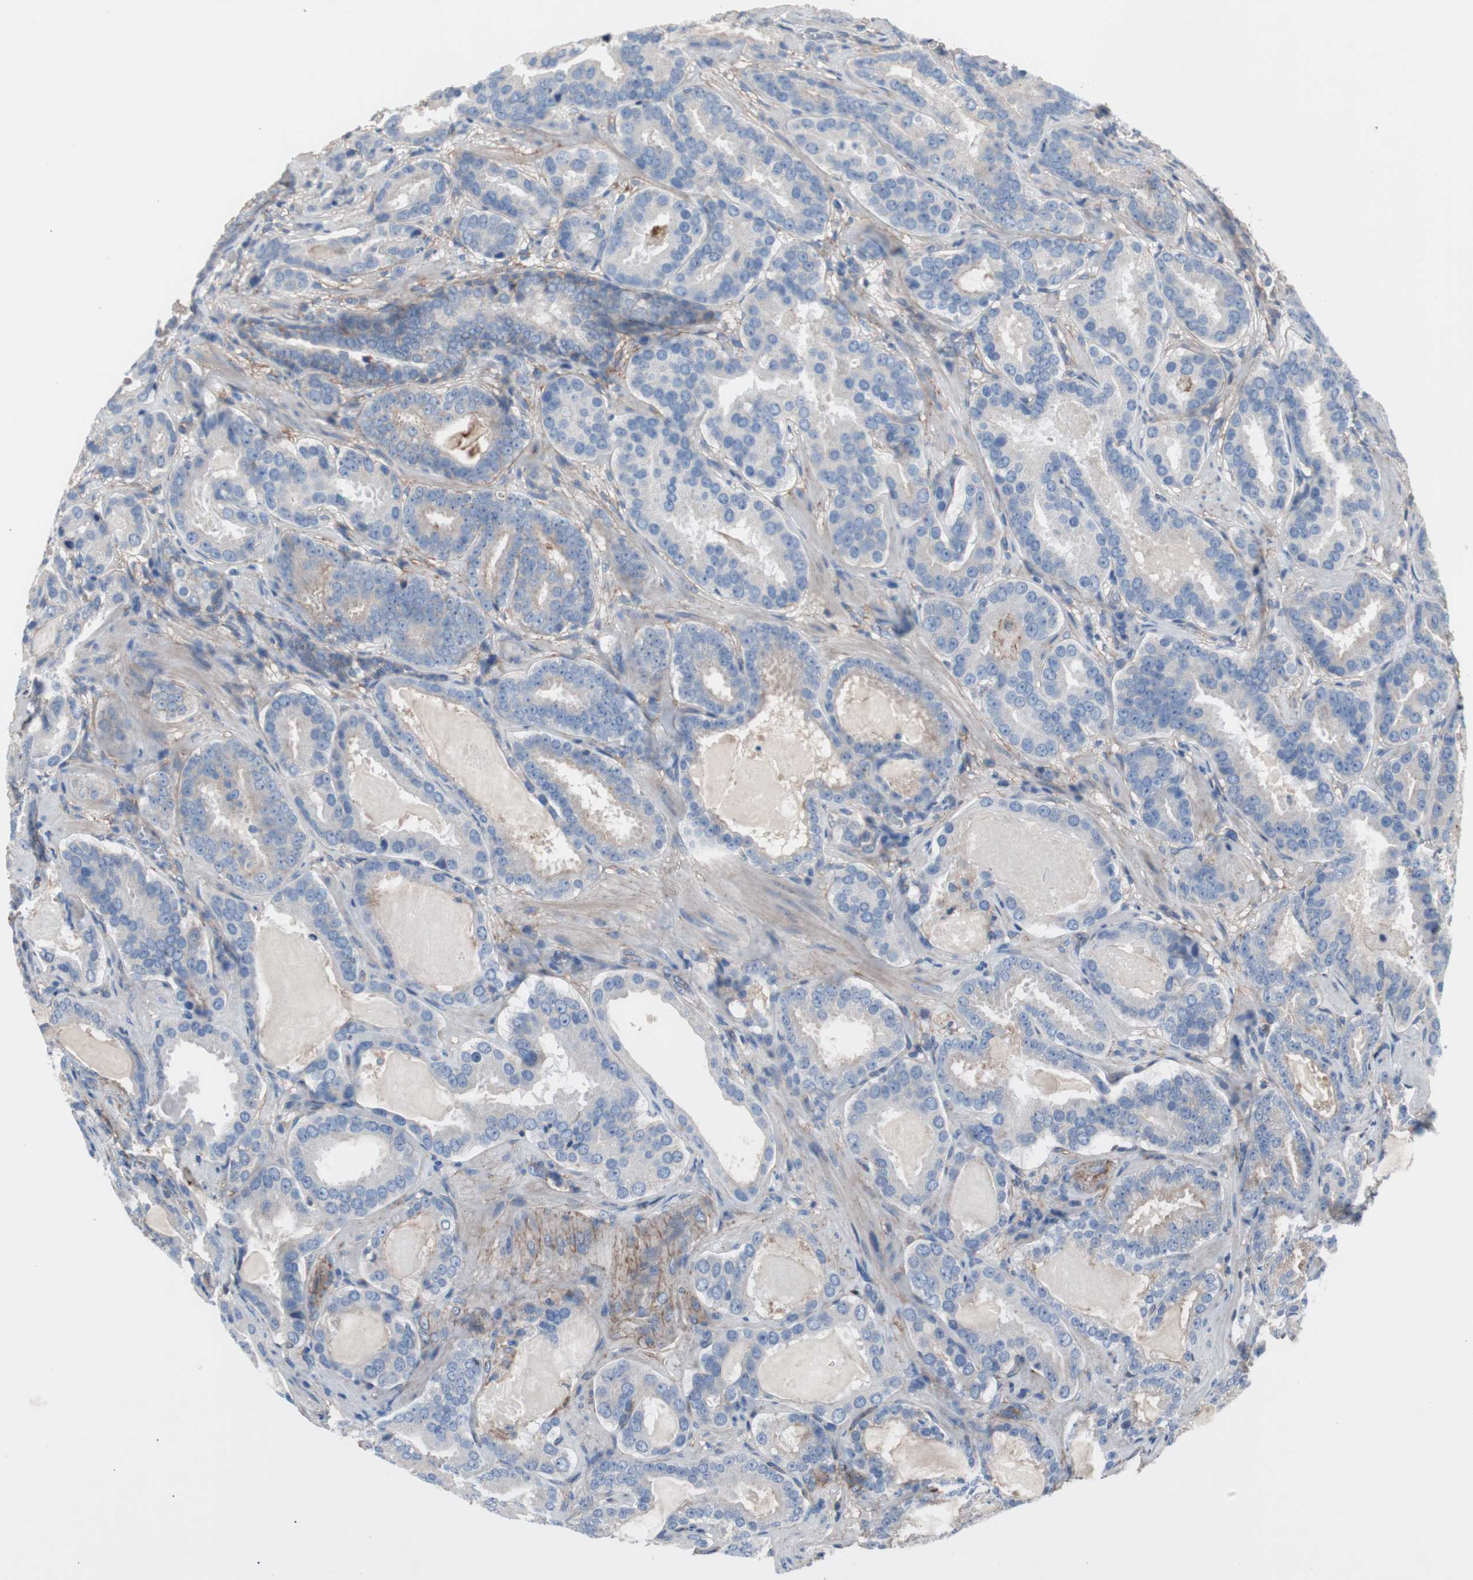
{"staining": {"intensity": "weak", "quantity": "25%-75%", "location": "cytoplasmic/membranous"}, "tissue": "prostate cancer", "cell_type": "Tumor cells", "image_type": "cancer", "snomed": [{"axis": "morphology", "description": "Adenocarcinoma, Low grade"}, {"axis": "topography", "description": "Prostate"}], "caption": "A brown stain highlights weak cytoplasmic/membranous positivity of a protein in human prostate cancer (low-grade adenocarcinoma) tumor cells. (DAB = brown stain, brightfield microscopy at high magnification).", "gene": "CD81", "patient": {"sex": "male", "age": 59}}